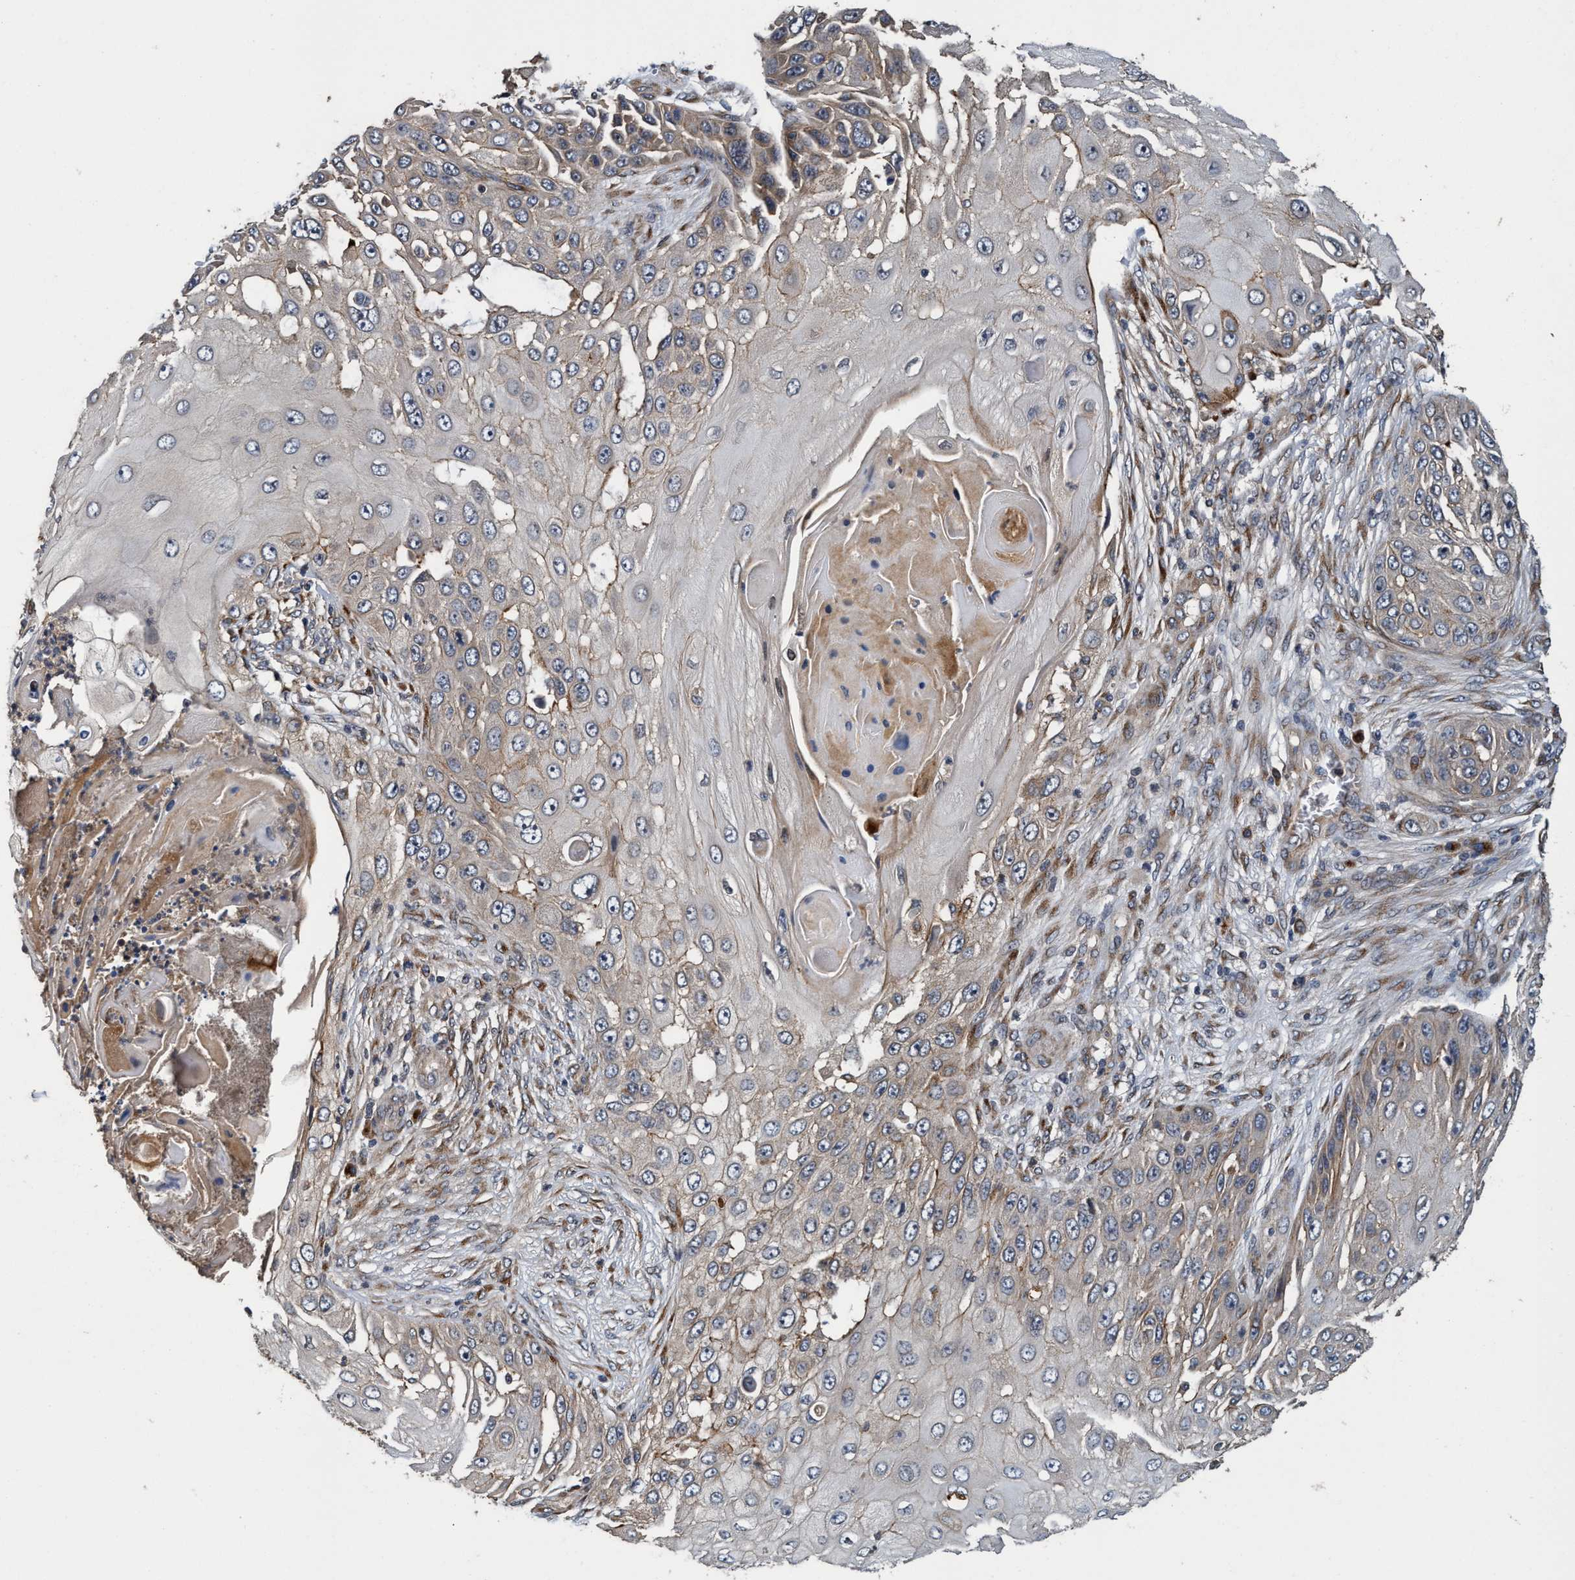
{"staining": {"intensity": "weak", "quantity": "<25%", "location": "cytoplasmic/membranous"}, "tissue": "skin cancer", "cell_type": "Tumor cells", "image_type": "cancer", "snomed": [{"axis": "morphology", "description": "Squamous cell carcinoma, NOS"}, {"axis": "topography", "description": "Skin"}], "caption": "Immunohistochemistry (IHC) histopathology image of skin cancer (squamous cell carcinoma) stained for a protein (brown), which demonstrates no staining in tumor cells. The staining is performed using DAB (3,3'-diaminobenzidine) brown chromogen with nuclei counter-stained in using hematoxylin.", "gene": "MACC1", "patient": {"sex": "female", "age": 44}}